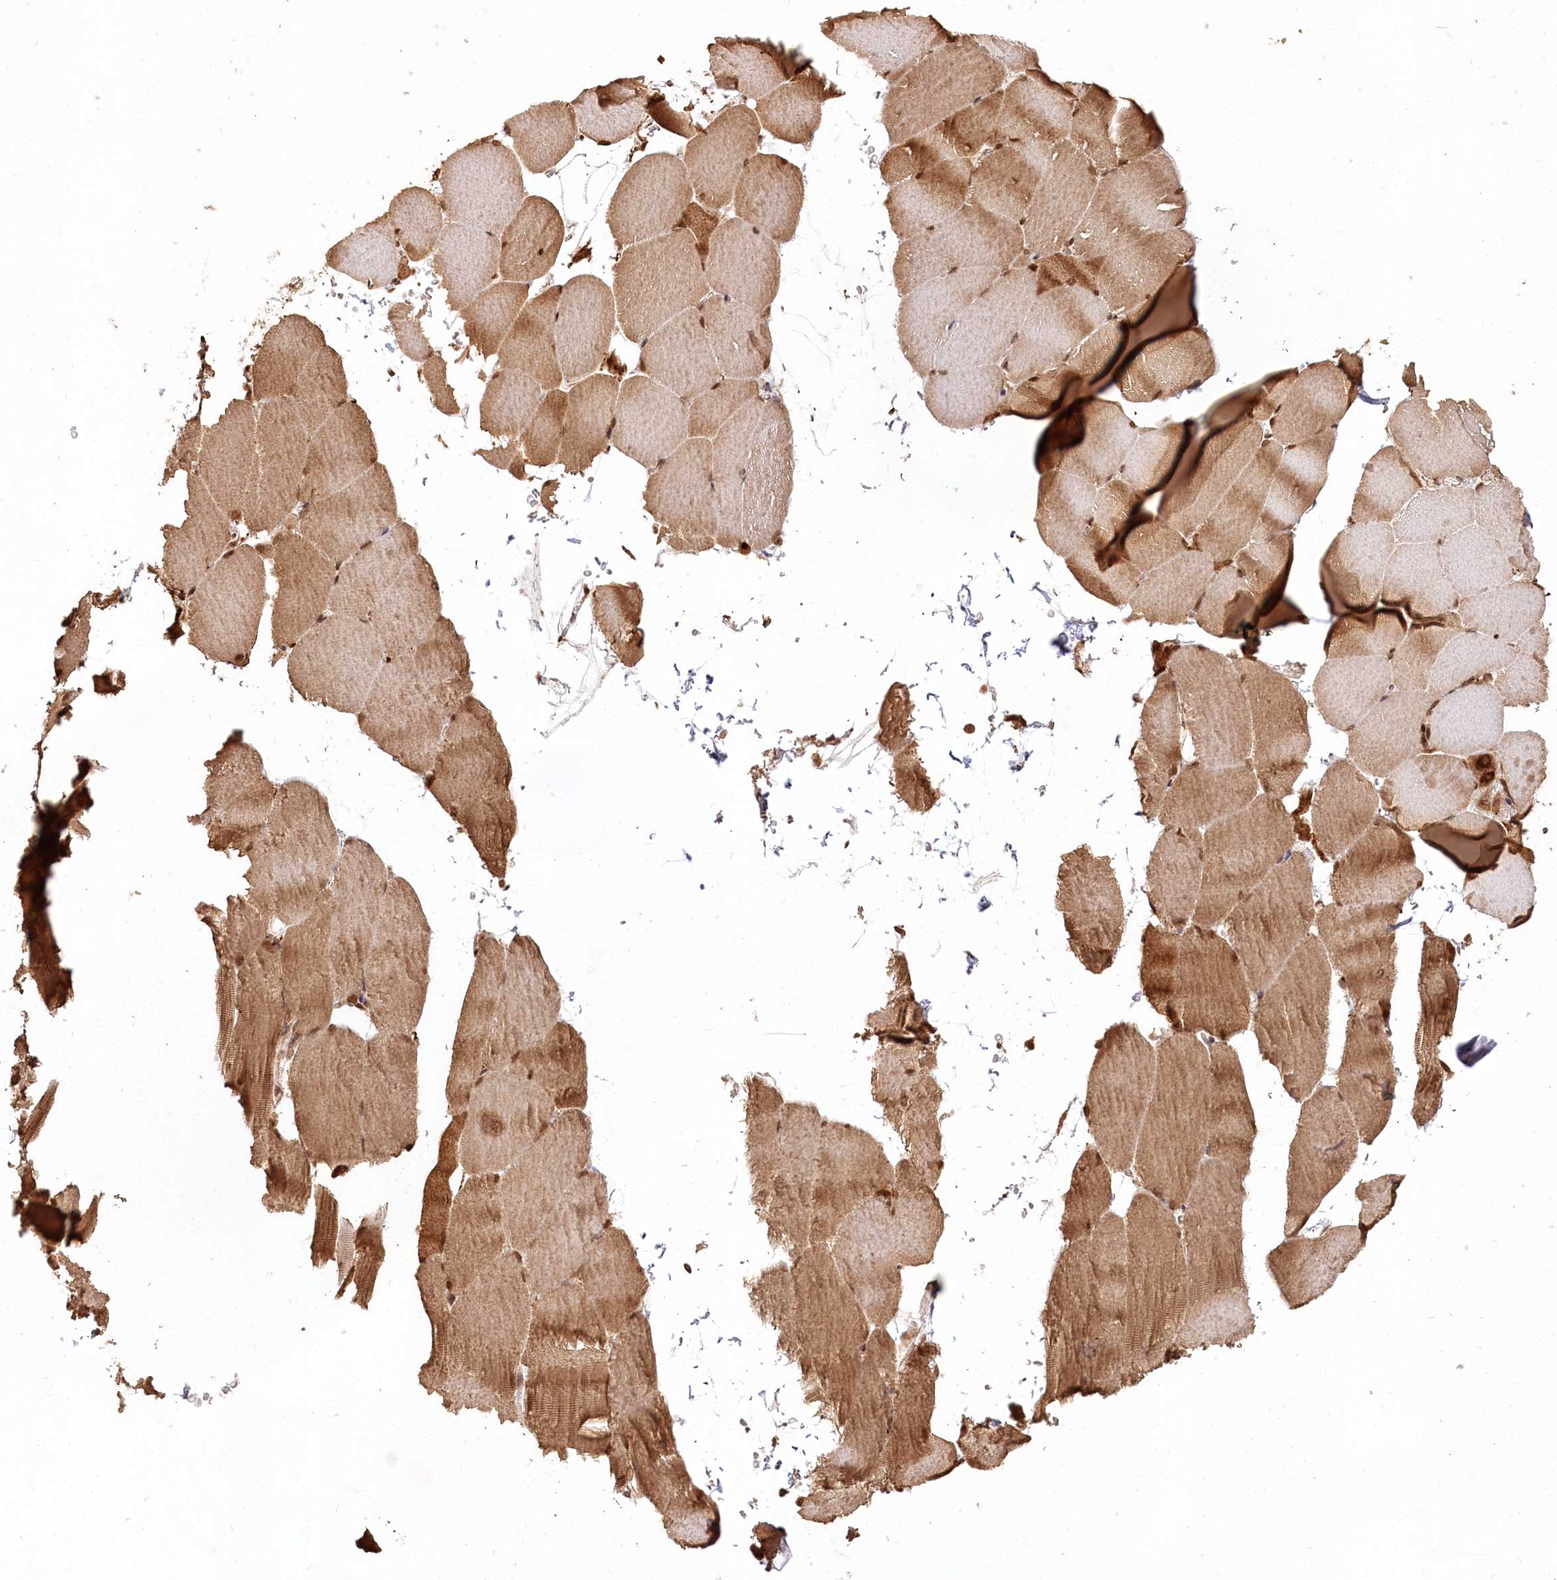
{"staining": {"intensity": "strong", "quantity": "25%-75%", "location": "cytoplasmic/membranous,nuclear"}, "tissue": "skeletal muscle", "cell_type": "Myocytes", "image_type": "normal", "snomed": [{"axis": "morphology", "description": "Normal tissue, NOS"}, {"axis": "topography", "description": "Skeletal muscle"}, {"axis": "topography", "description": "Parathyroid gland"}], "caption": "Approximately 25%-75% of myocytes in benign skeletal muscle demonstrate strong cytoplasmic/membranous,nuclear protein expression as visualized by brown immunohistochemical staining.", "gene": "ULK2", "patient": {"sex": "female", "age": 37}}